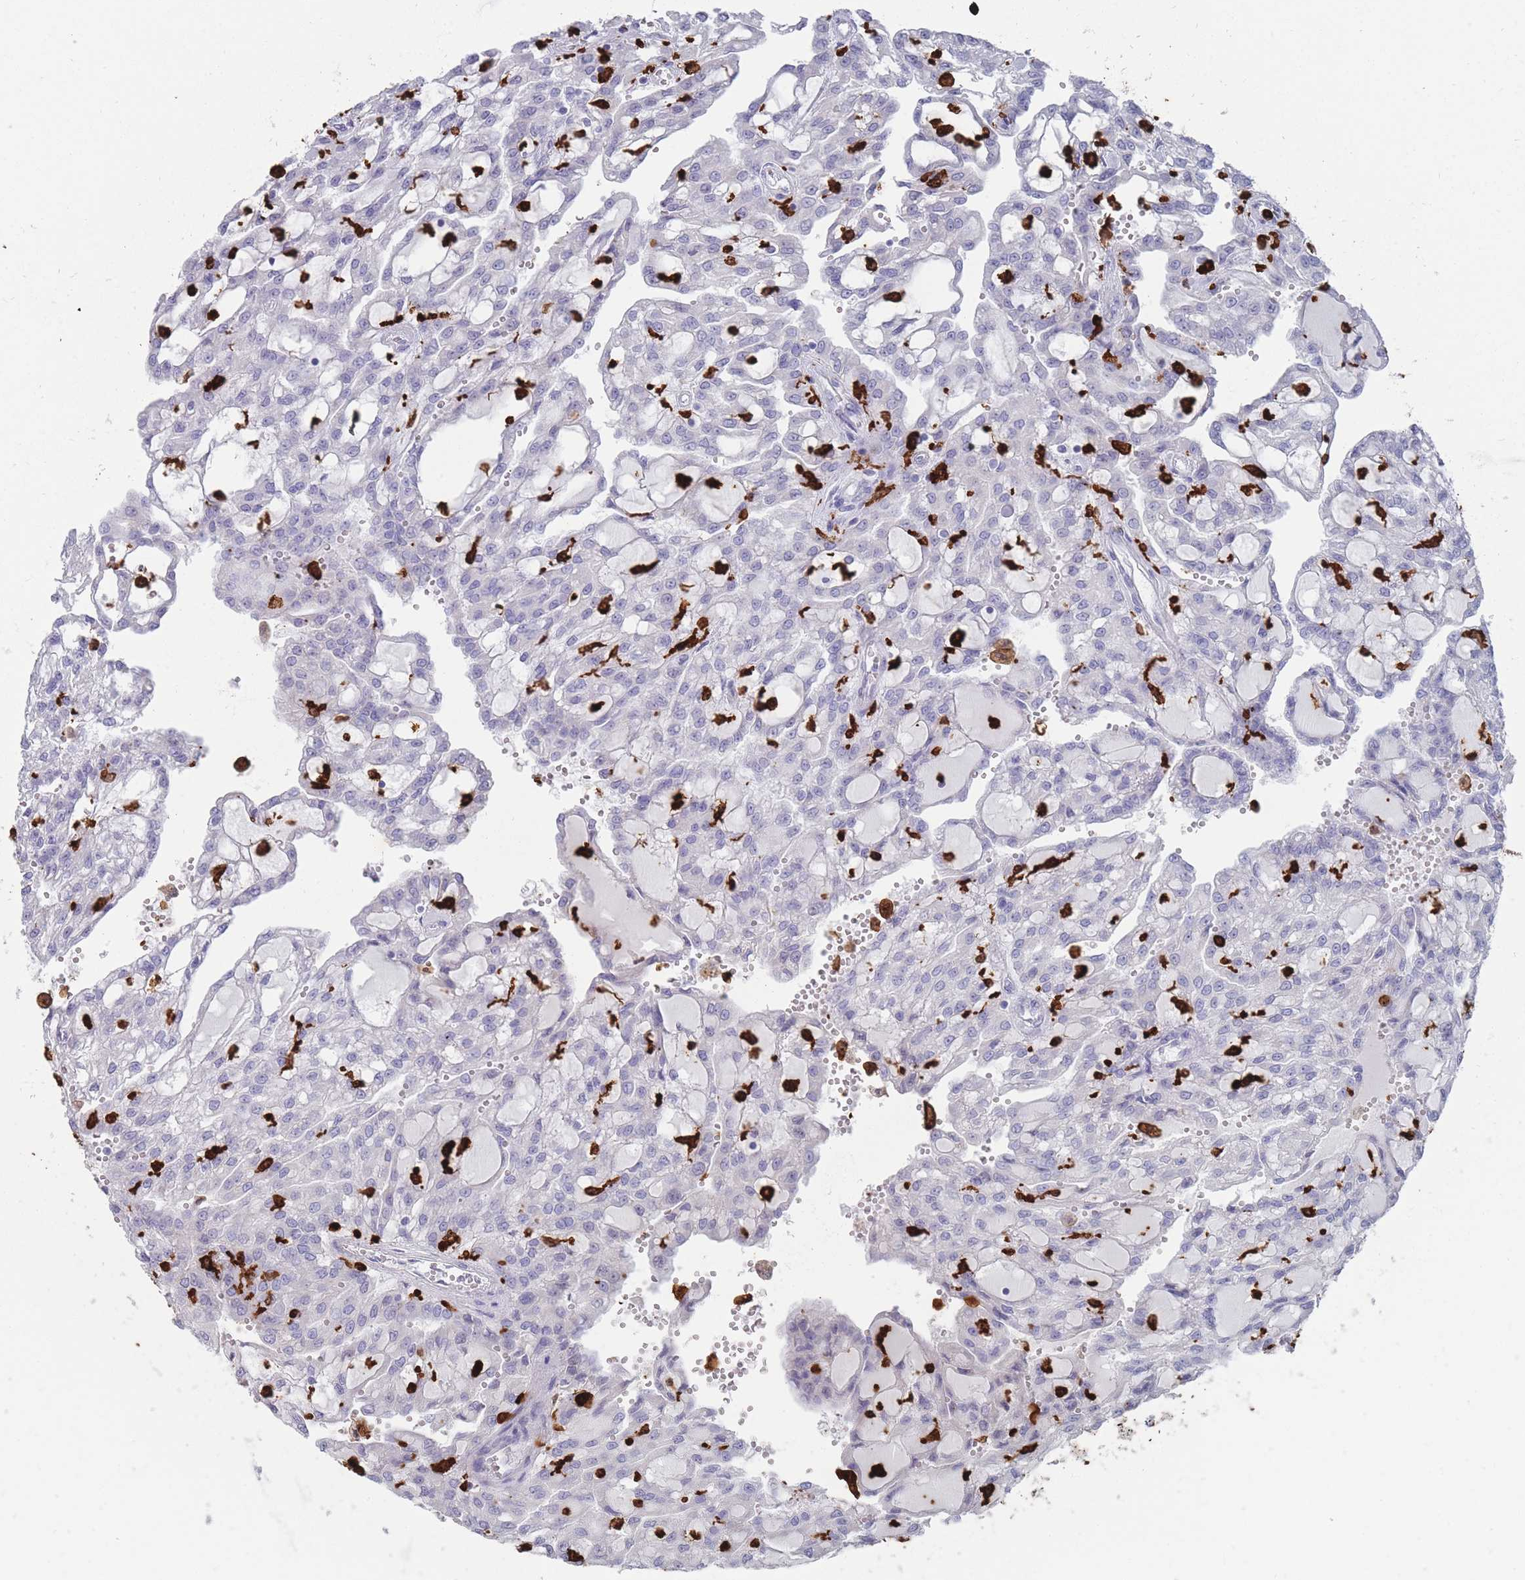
{"staining": {"intensity": "negative", "quantity": "none", "location": "none"}, "tissue": "renal cancer", "cell_type": "Tumor cells", "image_type": "cancer", "snomed": [{"axis": "morphology", "description": "Adenocarcinoma, NOS"}, {"axis": "topography", "description": "Kidney"}], "caption": "Image shows no significant protein staining in tumor cells of renal cancer (adenocarcinoma).", "gene": "AIF1", "patient": {"sex": "male", "age": 63}}